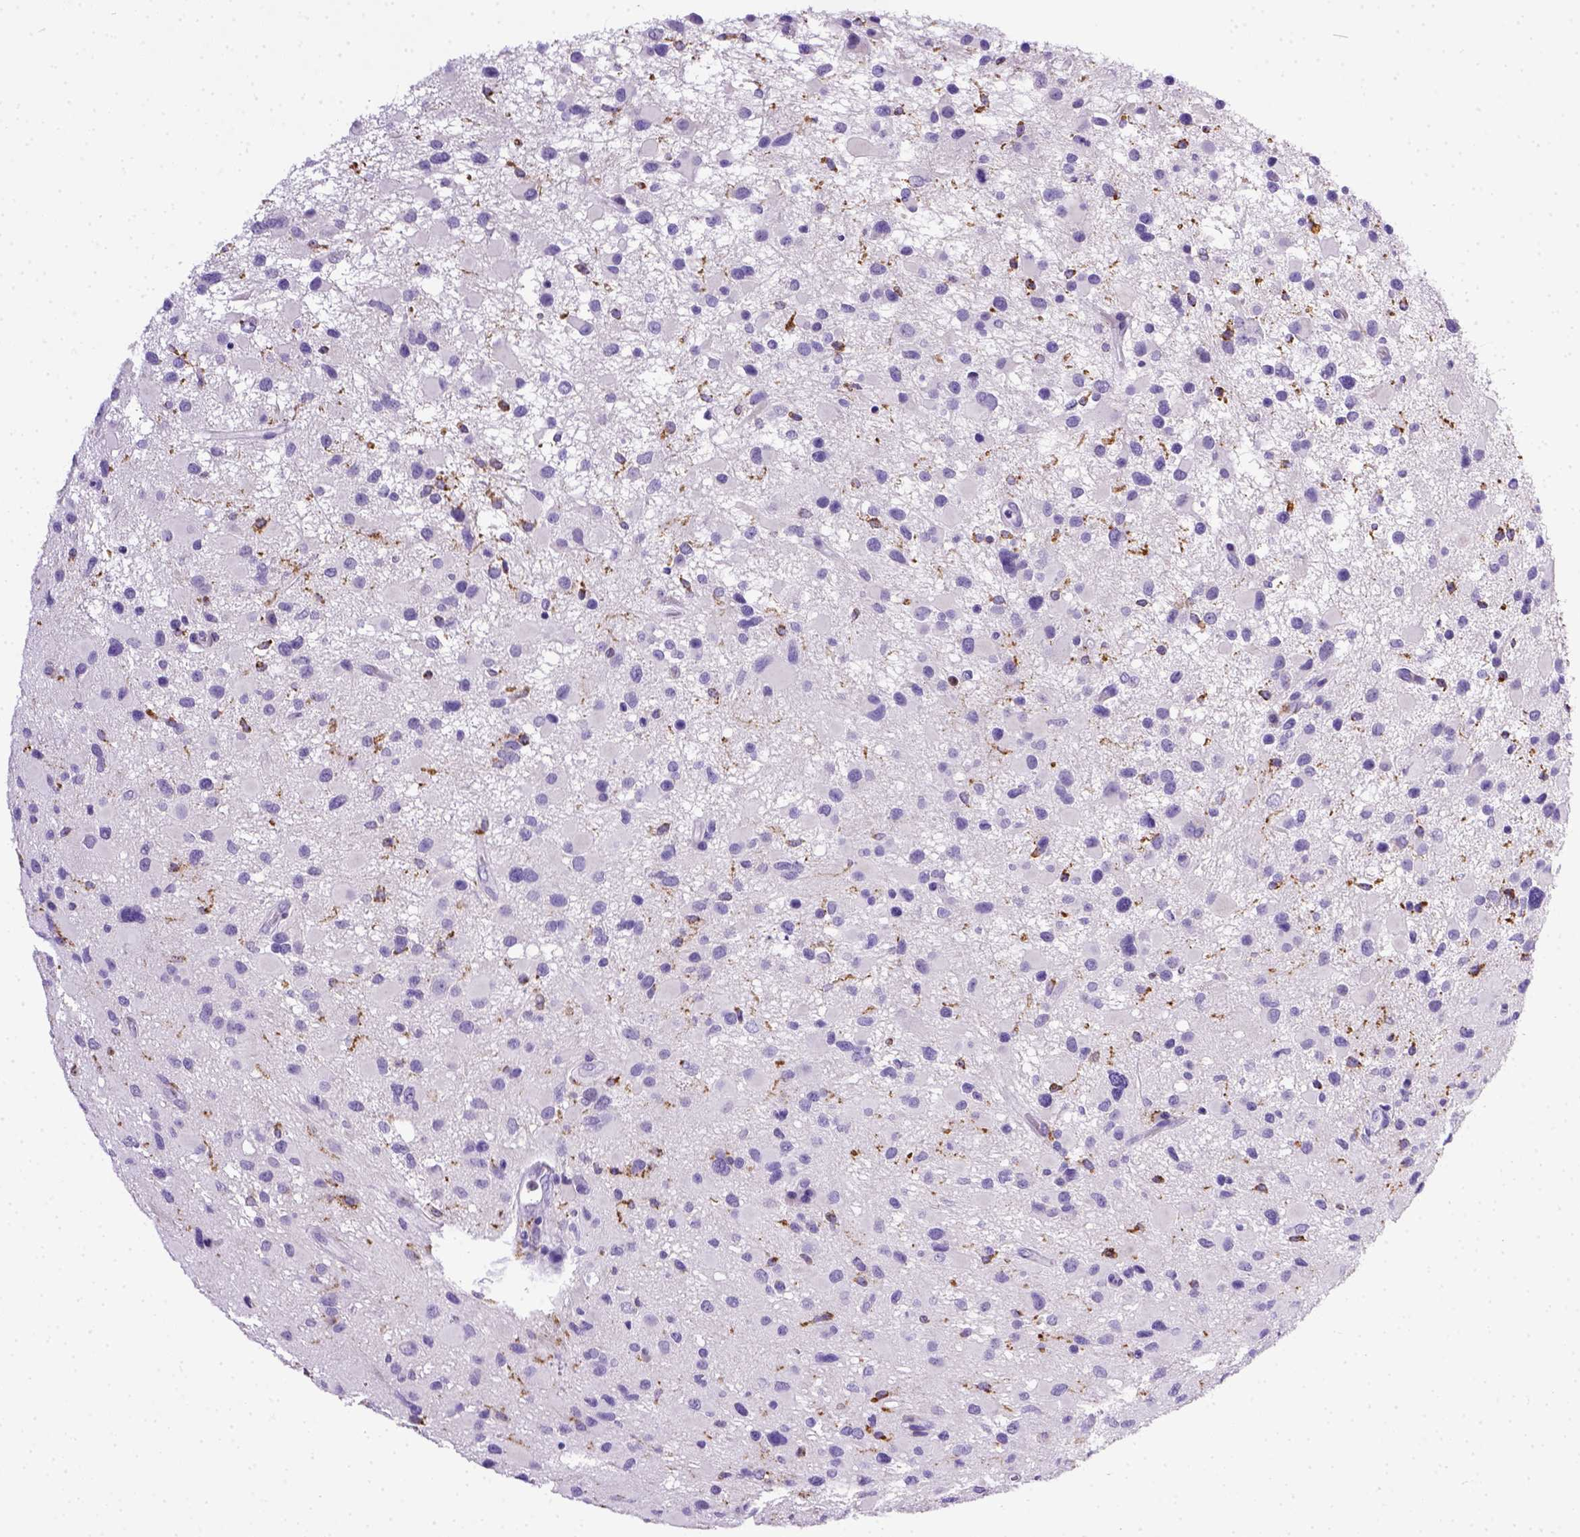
{"staining": {"intensity": "negative", "quantity": "none", "location": "none"}, "tissue": "glioma", "cell_type": "Tumor cells", "image_type": "cancer", "snomed": [{"axis": "morphology", "description": "Glioma, malignant, Low grade"}, {"axis": "topography", "description": "Brain"}], "caption": "The immunohistochemistry micrograph has no significant positivity in tumor cells of low-grade glioma (malignant) tissue. (DAB IHC, high magnification).", "gene": "CD68", "patient": {"sex": "female", "age": 32}}